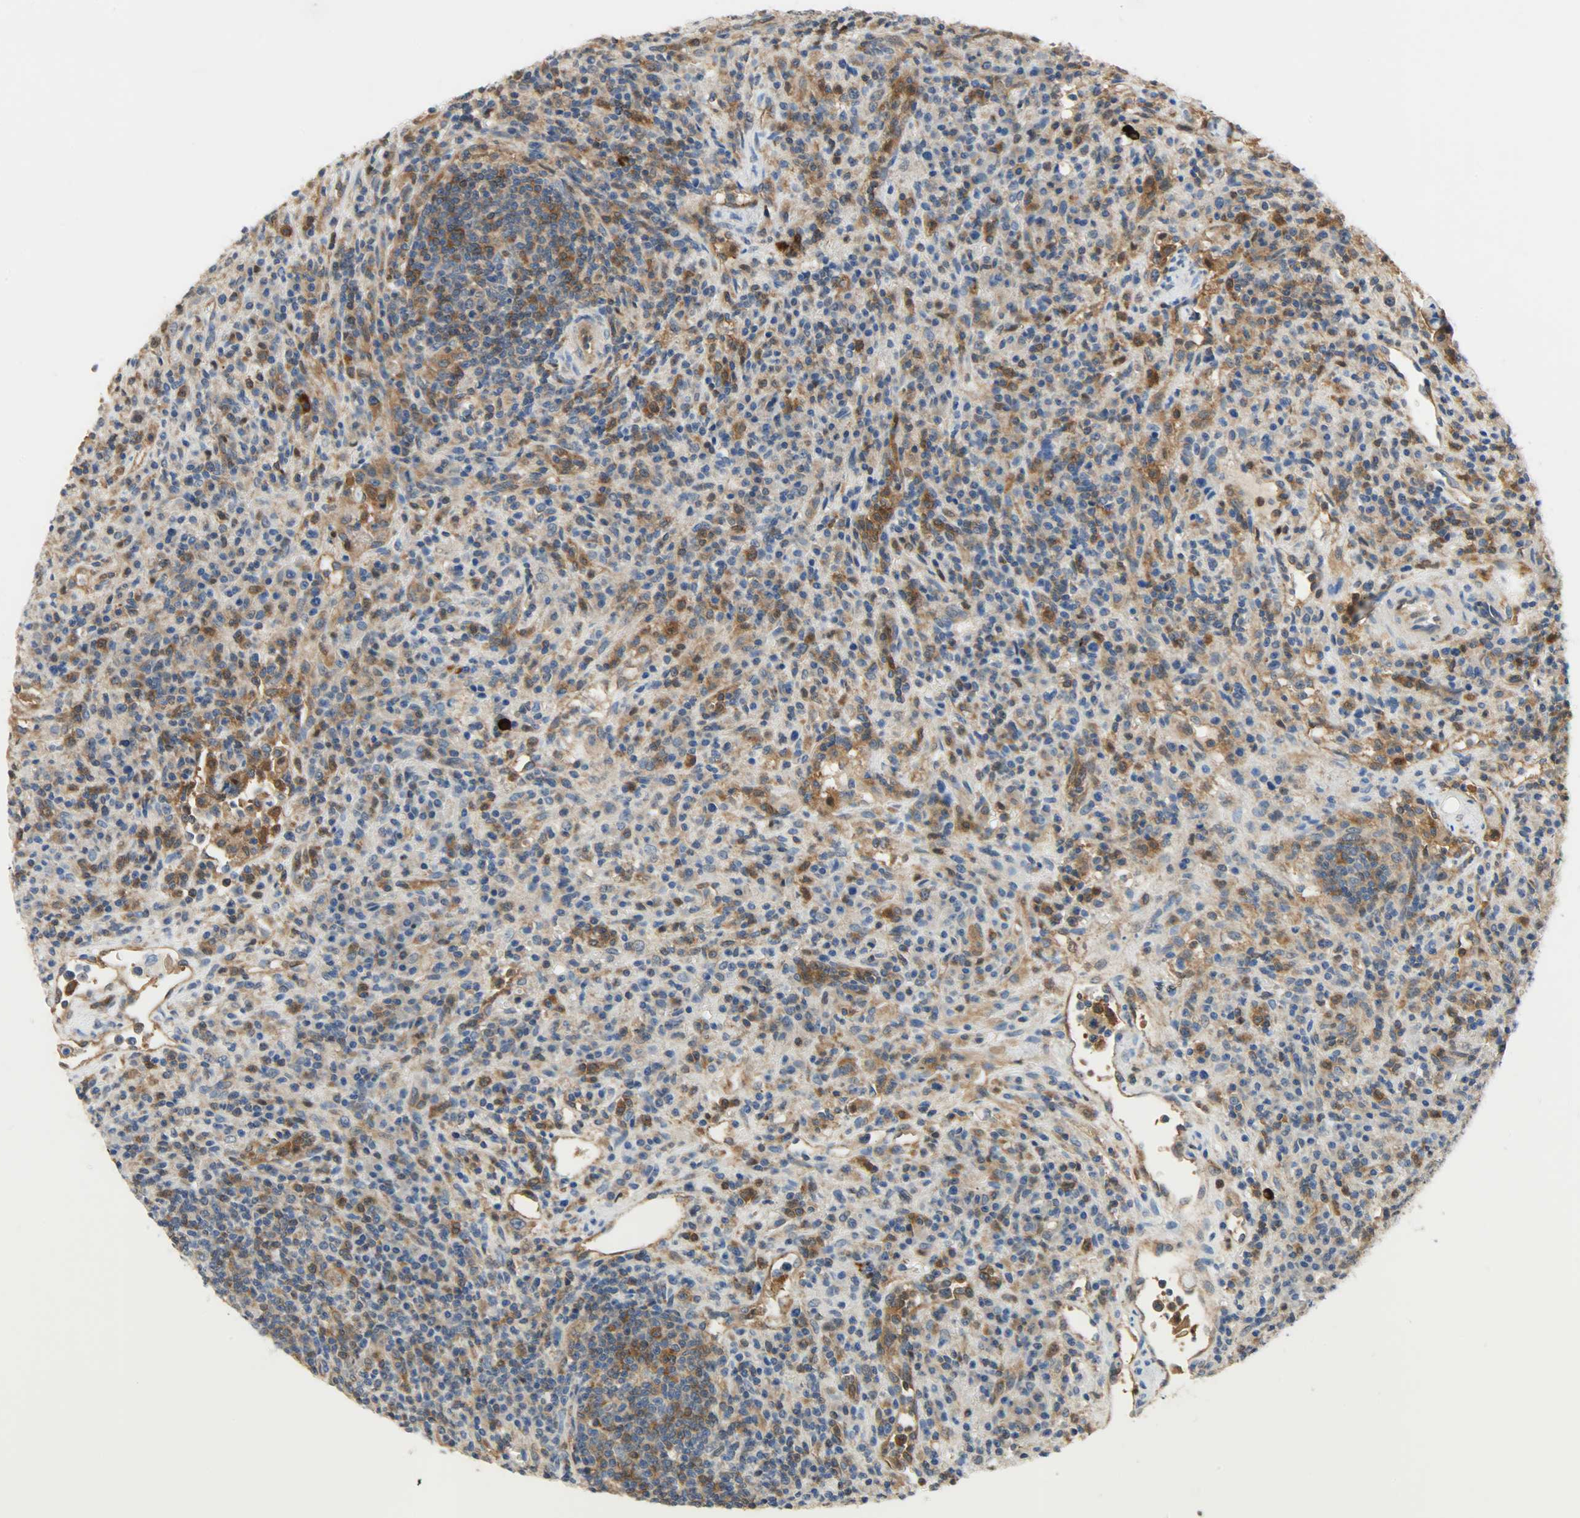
{"staining": {"intensity": "moderate", "quantity": "25%-75%", "location": "cytoplasmic/membranous"}, "tissue": "lymphoma", "cell_type": "Tumor cells", "image_type": "cancer", "snomed": [{"axis": "morphology", "description": "Hodgkin's disease, NOS"}, {"axis": "topography", "description": "Lymph node"}], "caption": "Lymphoma was stained to show a protein in brown. There is medium levels of moderate cytoplasmic/membranous positivity in about 25%-75% of tumor cells.", "gene": "TRIM21", "patient": {"sex": "male", "age": 65}}